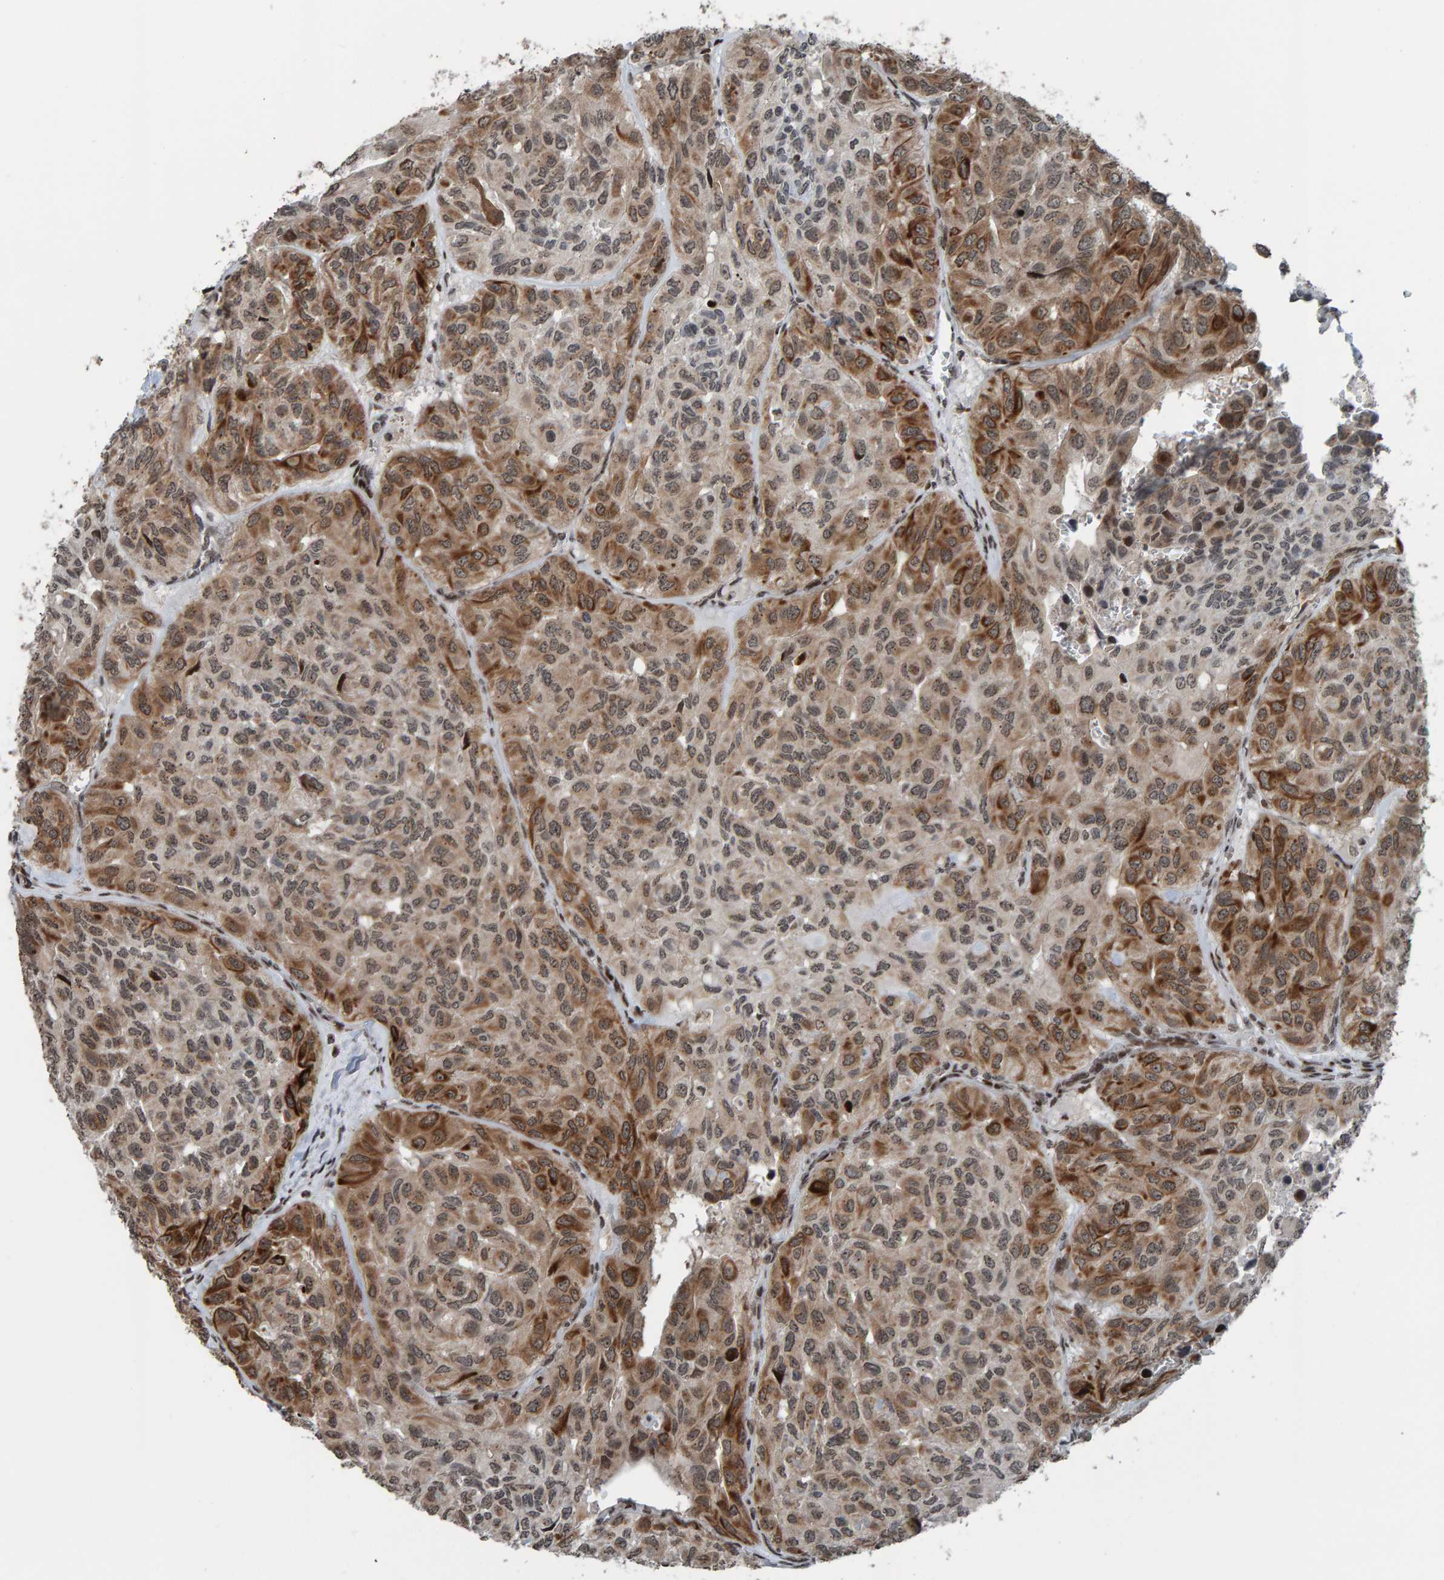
{"staining": {"intensity": "moderate", "quantity": ">75%", "location": "cytoplasmic/membranous"}, "tissue": "head and neck cancer", "cell_type": "Tumor cells", "image_type": "cancer", "snomed": [{"axis": "morphology", "description": "Adenocarcinoma, NOS"}, {"axis": "topography", "description": "Salivary gland, NOS"}, {"axis": "topography", "description": "Head-Neck"}], "caption": "The histopathology image exhibits immunohistochemical staining of head and neck cancer. There is moderate cytoplasmic/membranous staining is seen in approximately >75% of tumor cells. Using DAB (brown) and hematoxylin (blue) stains, captured at high magnification using brightfield microscopy.", "gene": "ZNF366", "patient": {"sex": "female", "age": 76}}